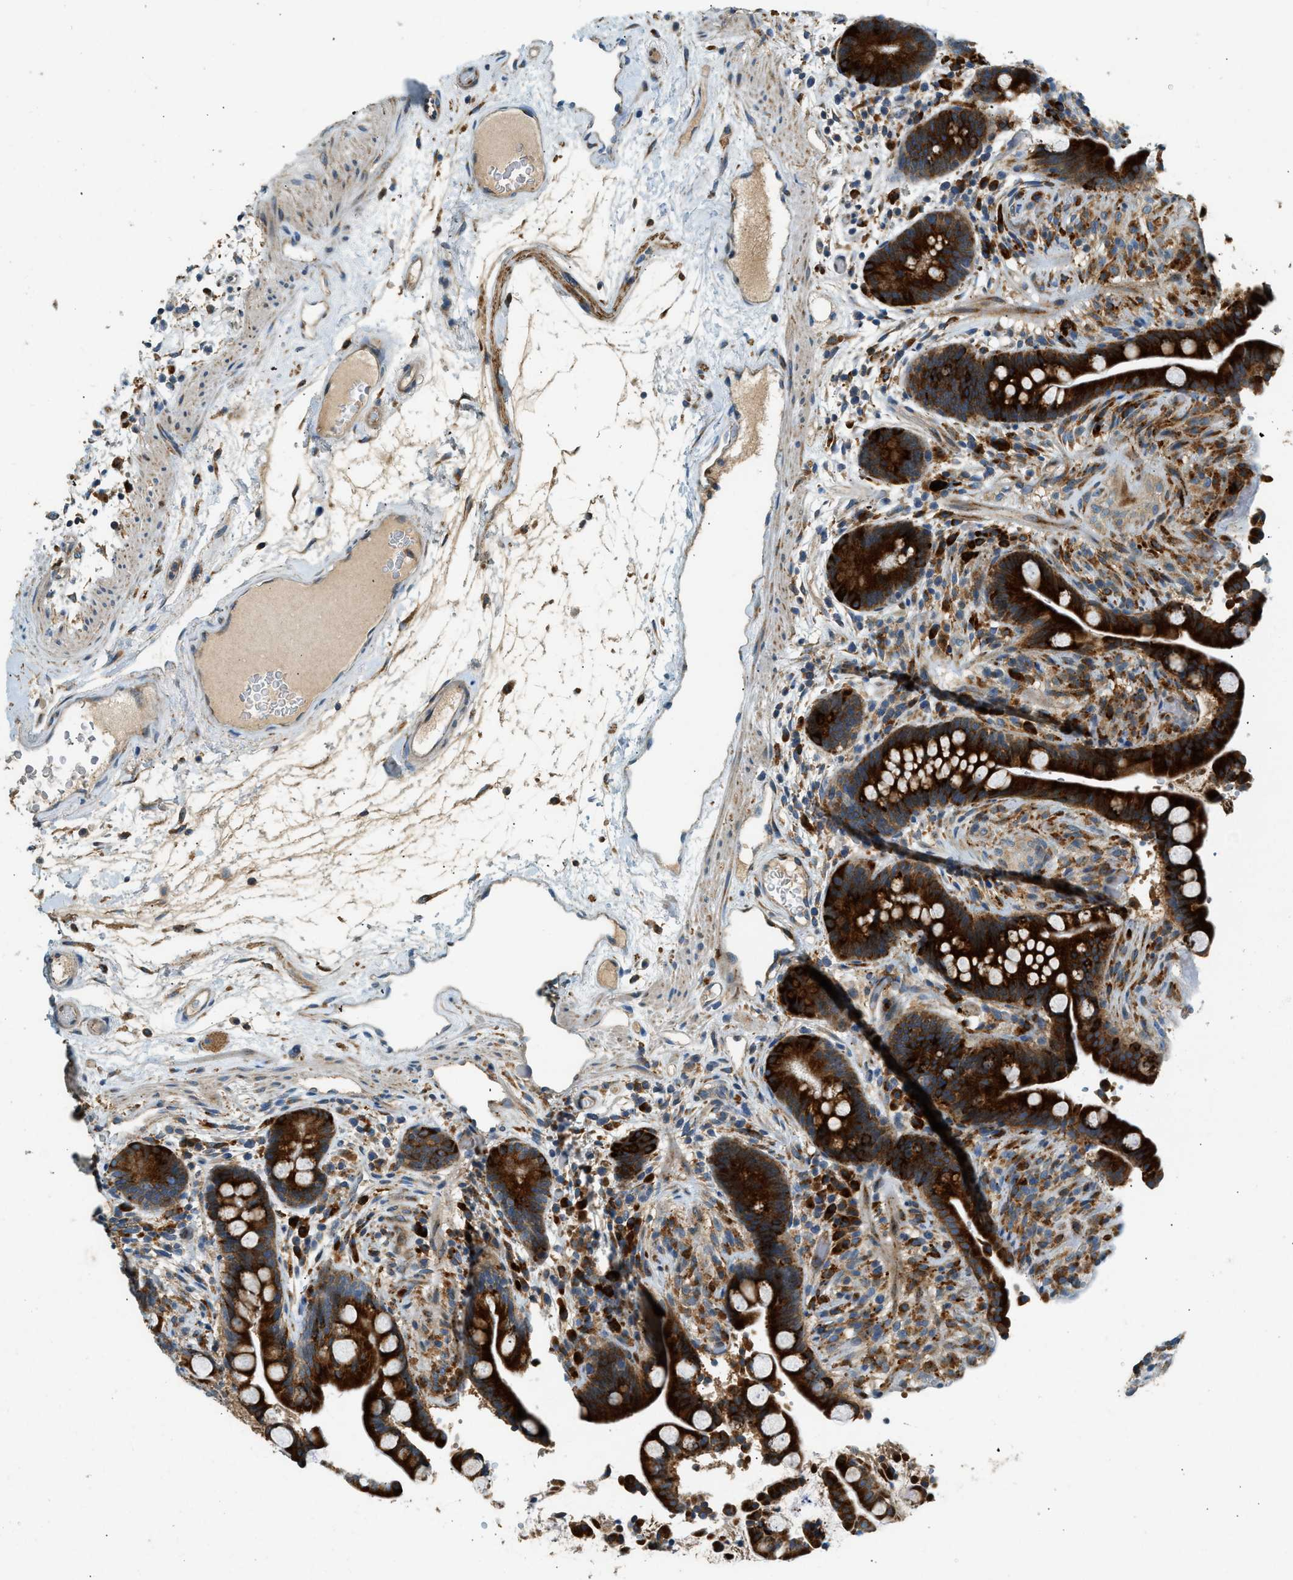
{"staining": {"intensity": "negative", "quantity": "none", "location": "none"}, "tissue": "colon", "cell_type": "Endothelial cells", "image_type": "normal", "snomed": [{"axis": "morphology", "description": "Normal tissue, NOS"}, {"axis": "topography", "description": "Colon"}], "caption": "IHC of normal colon shows no expression in endothelial cells. Nuclei are stained in blue.", "gene": "CTSB", "patient": {"sex": "male", "age": 73}}